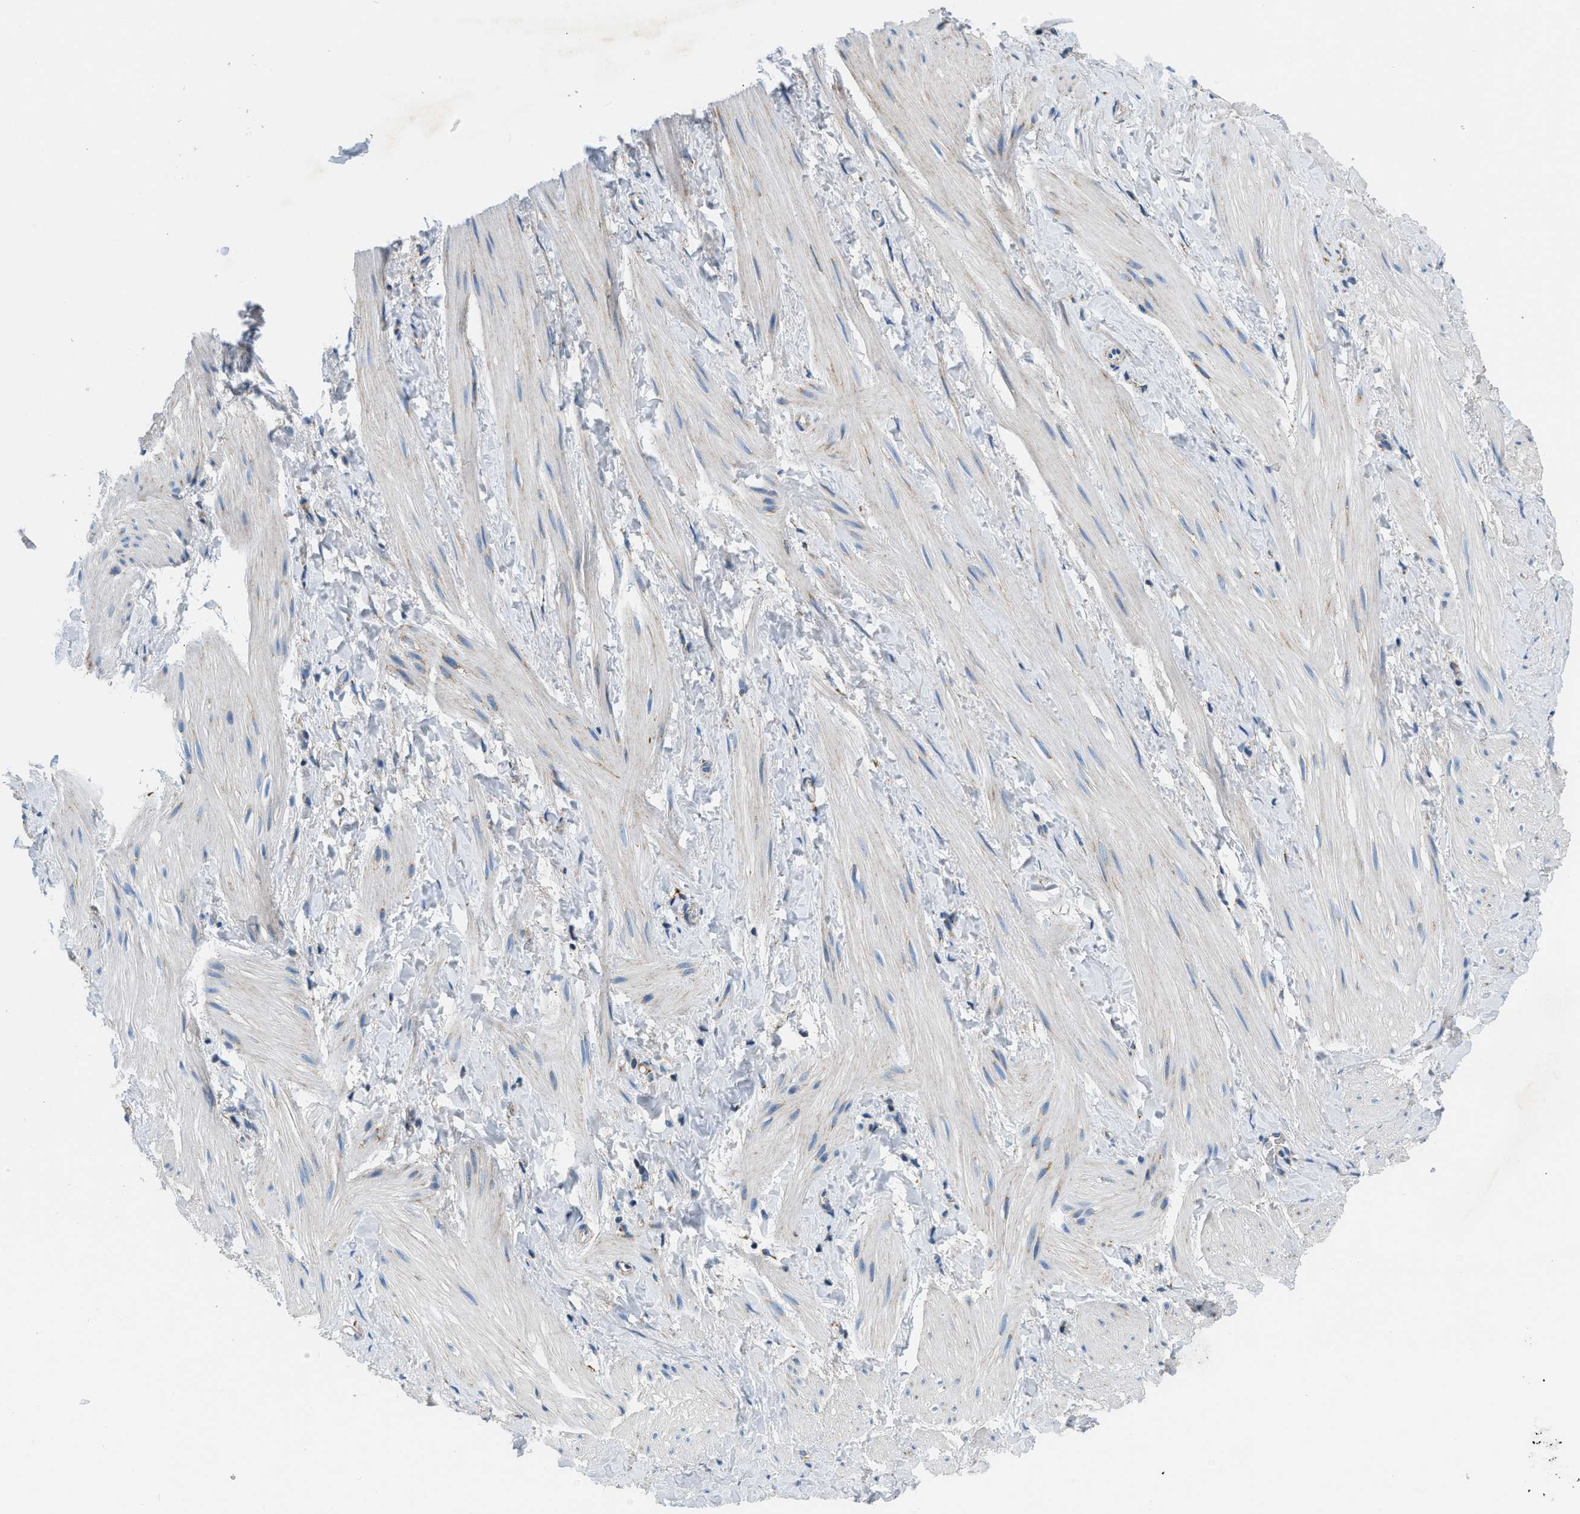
{"staining": {"intensity": "weak", "quantity": "<25%", "location": "cytoplasmic/membranous"}, "tissue": "smooth muscle", "cell_type": "Smooth muscle cells", "image_type": "normal", "snomed": [{"axis": "morphology", "description": "Normal tissue, NOS"}, {"axis": "topography", "description": "Smooth muscle"}], "caption": "Immunohistochemistry (IHC) micrograph of benign smooth muscle stained for a protein (brown), which demonstrates no positivity in smooth muscle cells. (DAB immunohistochemistry, high magnification).", "gene": "ACADVL", "patient": {"sex": "male", "age": 16}}